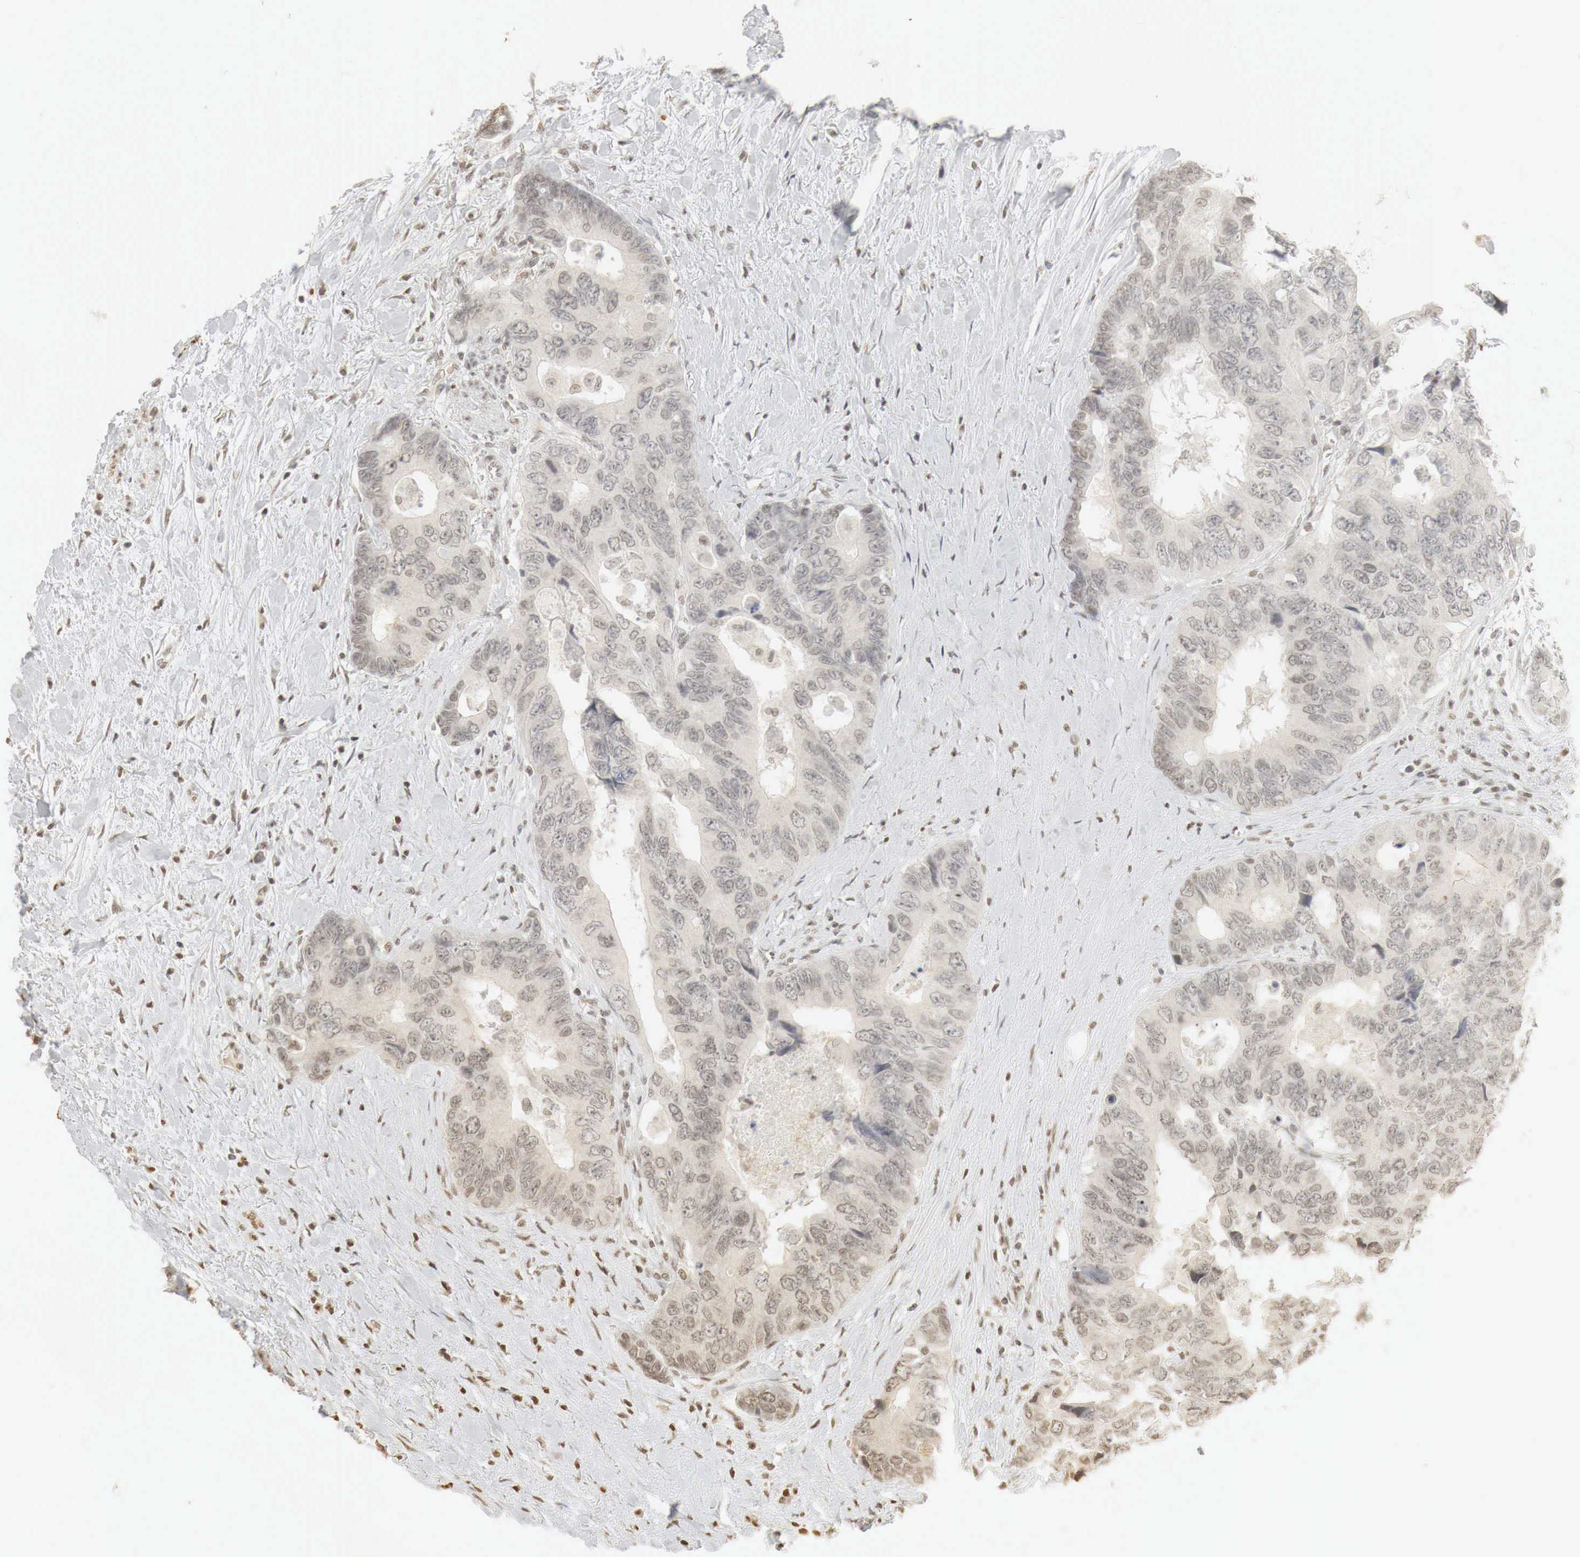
{"staining": {"intensity": "weak", "quantity": "25%-75%", "location": "cytoplasmic/membranous,nuclear"}, "tissue": "colorectal cancer", "cell_type": "Tumor cells", "image_type": "cancer", "snomed": [{"axis": "morphology", "description": "Adenocarcinoma, NOS"}, {"axis": "topography", "description": "Rectum"}], "caption": "Weak cytoplasmic/membranous and nuclear protein staining is present in approximately 25%-75% of tumor cells in colorectal cancer. (Stains: DAB in brown, nuclei in blue, Microscopy: brightfield microscopy at high magnification).", "gene": "ERBB4", "patient": {"sex": "female", "age": 67}}